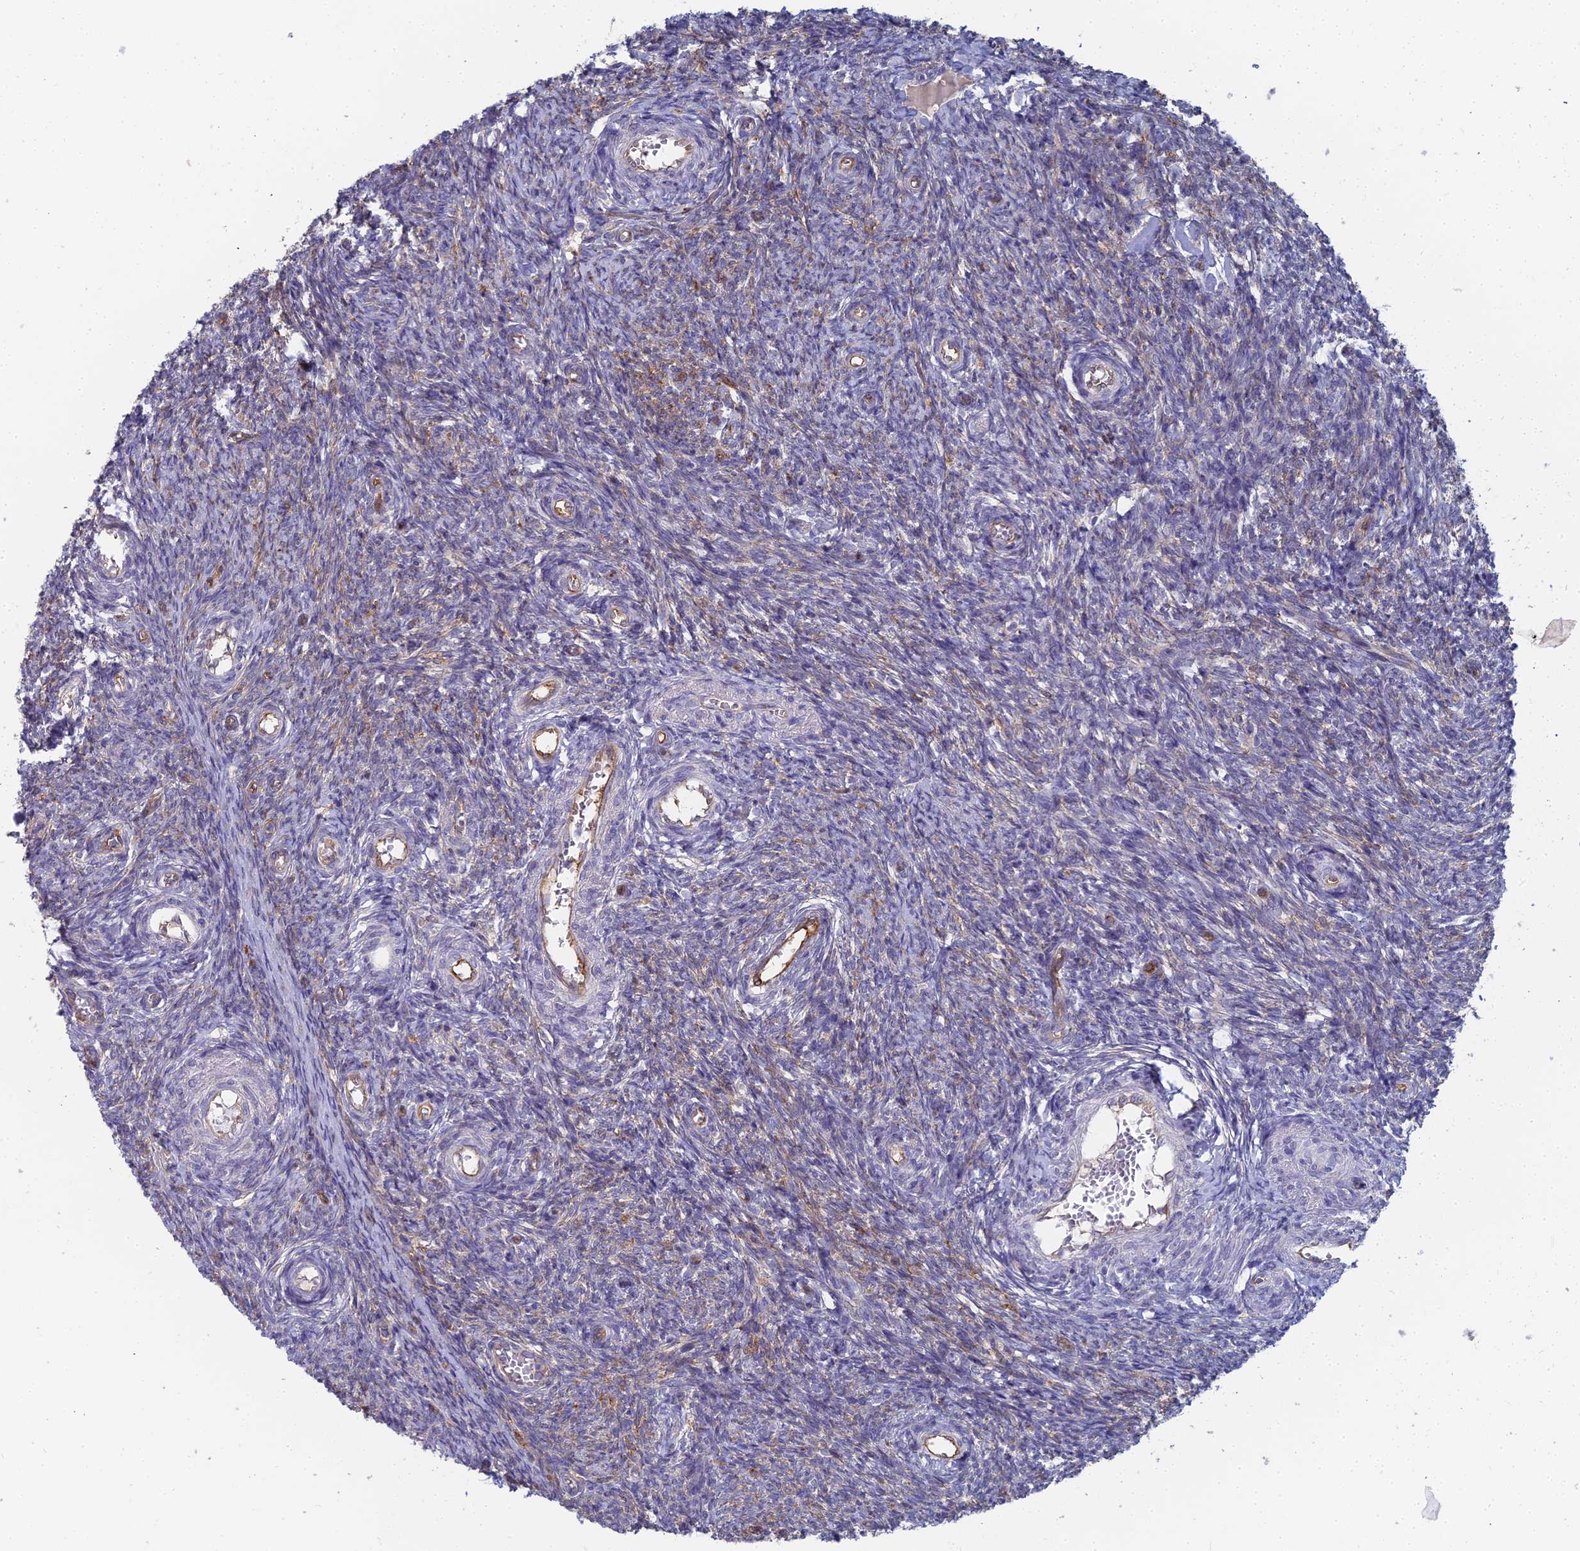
{"staining": {"intensity": "weak", "quantity": "<25%", "location": "cytoplasmic/membranous"}, "tissue": "ovary", "cell_type": "Ovarian stroma cells", "image_type": "normal", "snomed": [{"axis": "morphology", "description": "Normal tissue, NOS"}, {"axis": "topography", "description": "Ovary"}], "caption": "Image shows no protein expression in ovarian stroma cells of unremarkable ovary.", "gene": "RDX", "patient": {"sex": "female", "age": 44}}